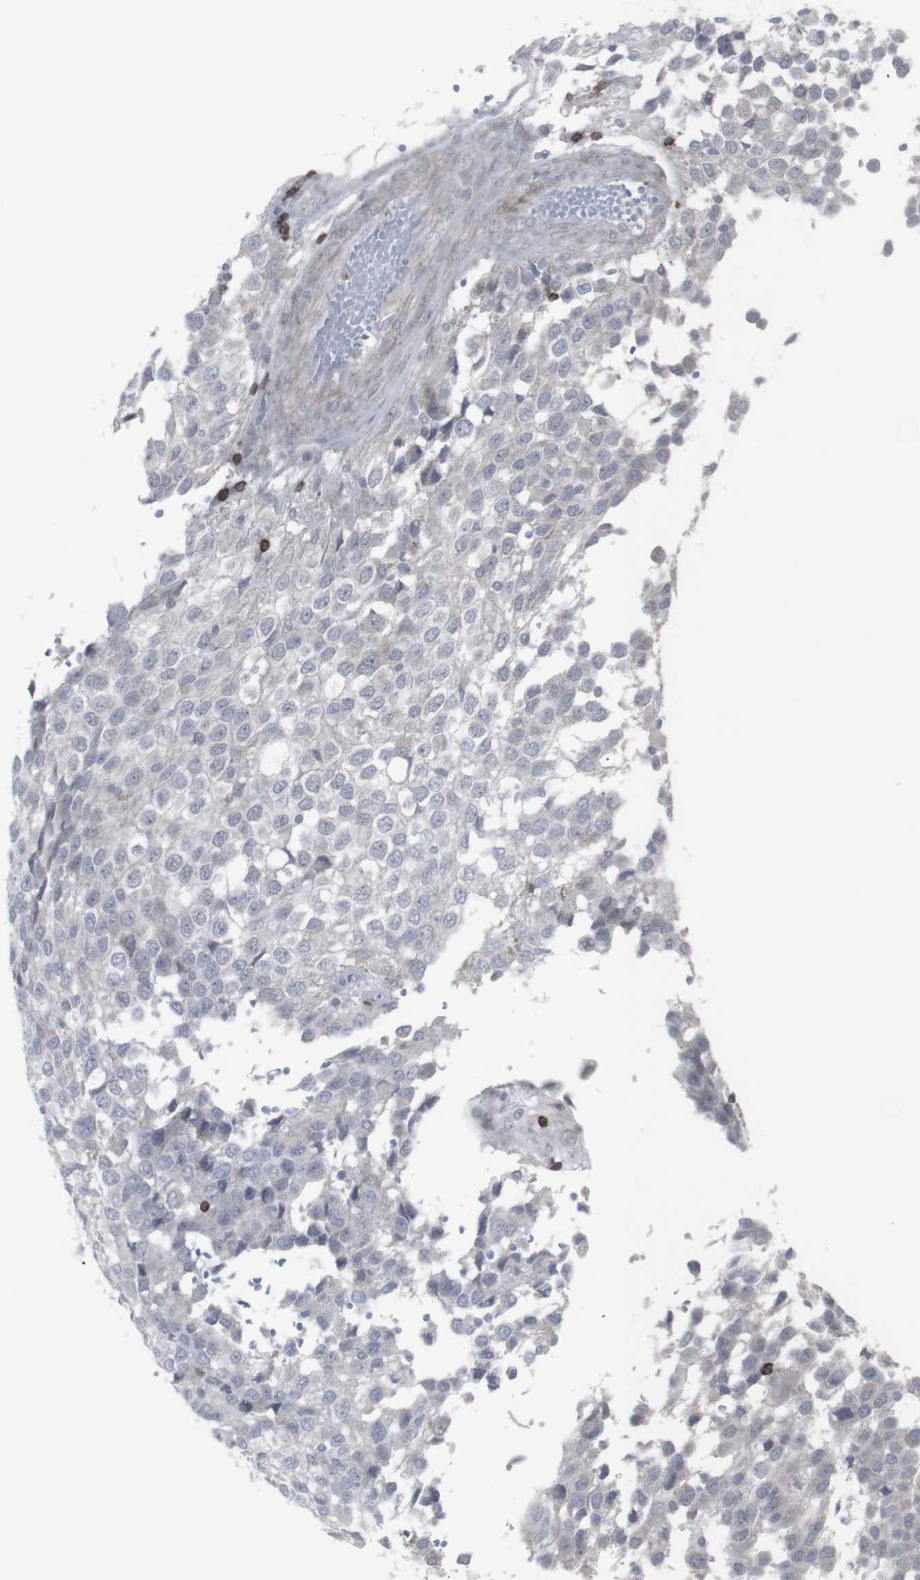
{"staining": {"intensity": "negative", "quantity": "none", "location": "none"}, "tissue": "glioma", "cell_type": "Tumor cells", "image_type": "cancer", "snomed": [{"axis": "morphology", "description": "Glioma, malignant, High grade"}, {"axis": "topography", "description": "Brain"}], "caption": "Tumor cells are negative for brown protein staining in malignant glioma (high-grade).", "gene": "APOBEC2", "patient": {"sex": "male", "age": 32}}